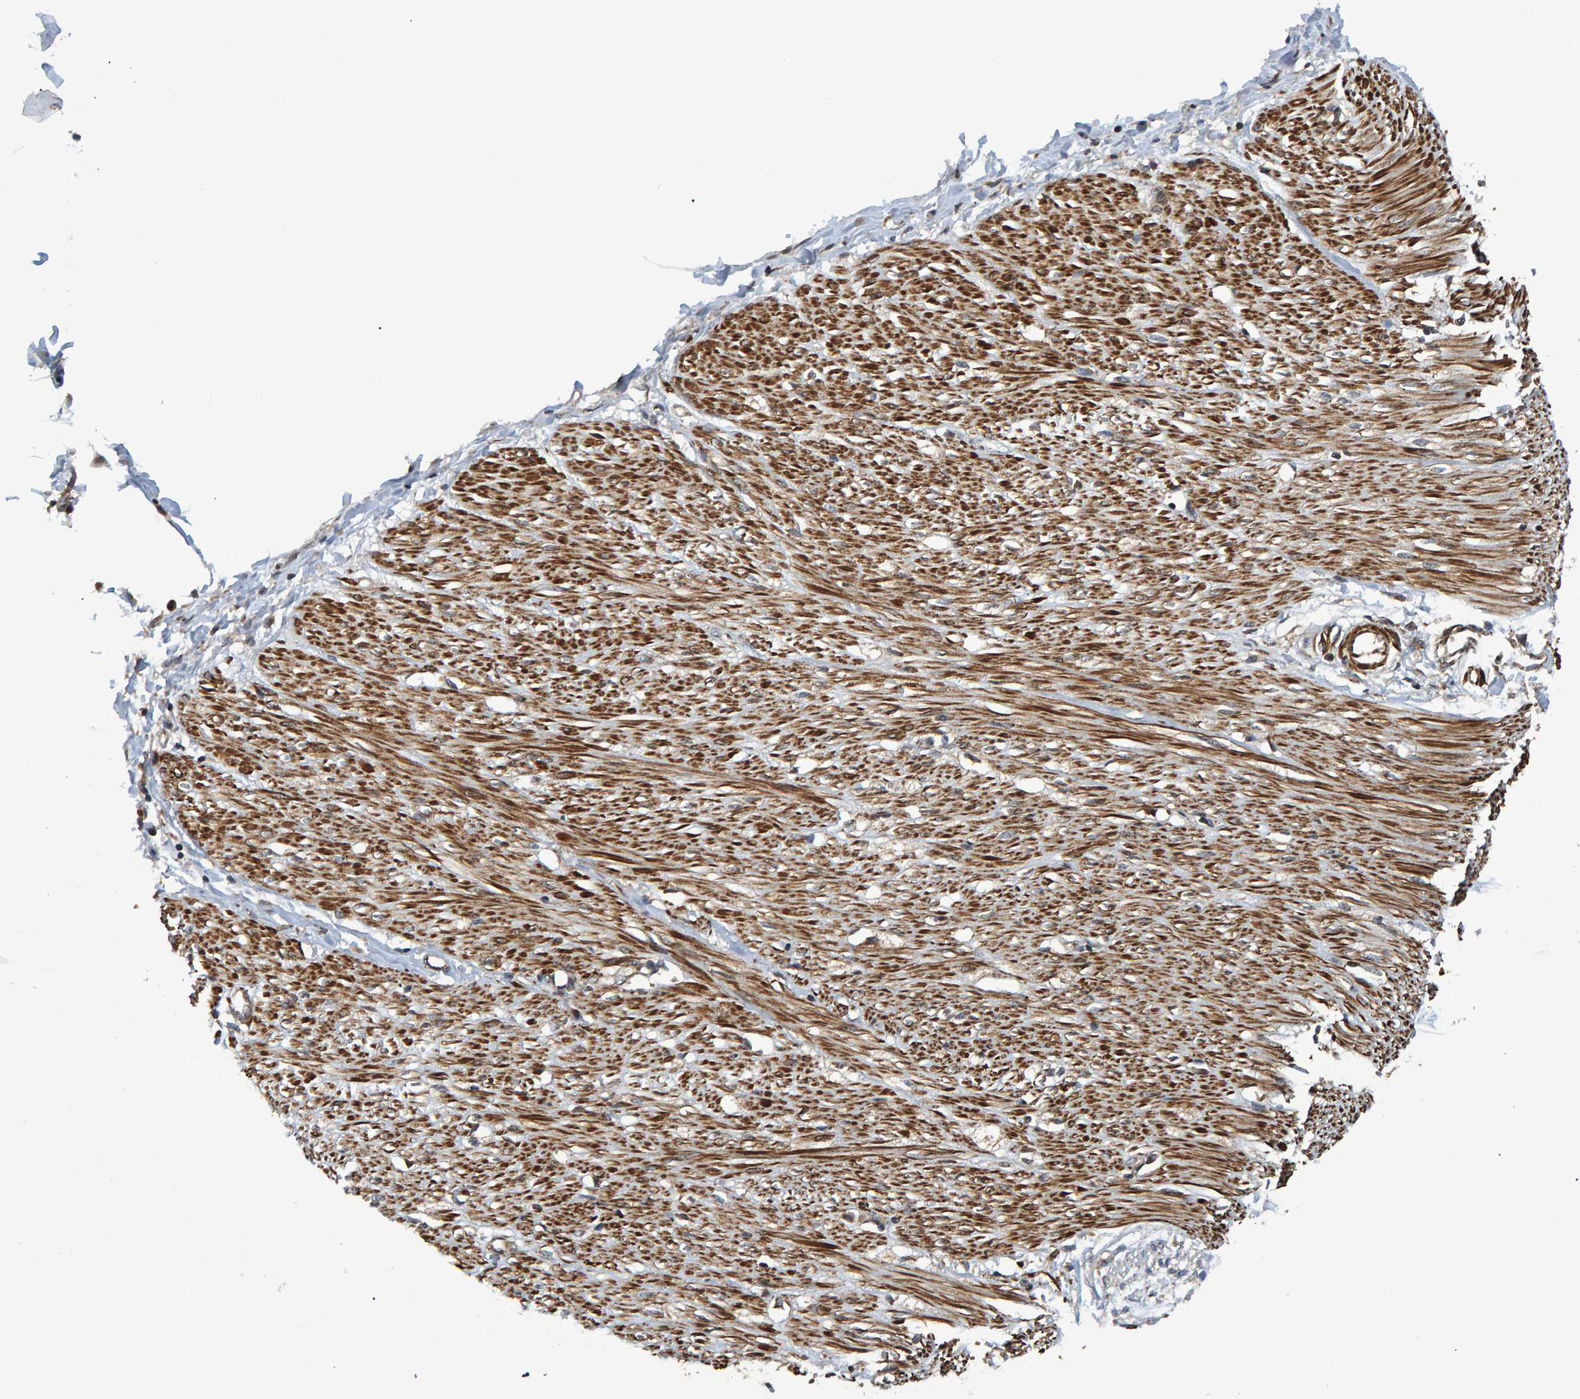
{"staining": {"intensity": "weak", "quantity": "<25%", "location": "cytoplasmic/membranous"}, "tissue": "adipose tissue", "cell_type": "Adipocytes", "image_type": "normal", "snomed": [{"axis": "morphology", "description": "Normal tissue, NOS"}, {"axis": "morphology", "description": "Adenocarcinoma, NOS"}, {"axis": "topography", "description": "Colon"}, {"axis": "topography", "description": "Peripheral nerve tissue"}], "caption": "Immunohistochemistry (IHC) micrograph of benign adipose tissue: adipose tissue stained with DAB (3,3'-diaminobenzidine) shows no significant protein positivity in adipocytes. (DAB immunohistochemistry (IHC), high magnification).", "gene": "ATP6V1H", "patient": {"sex": "male", "age": 14}}